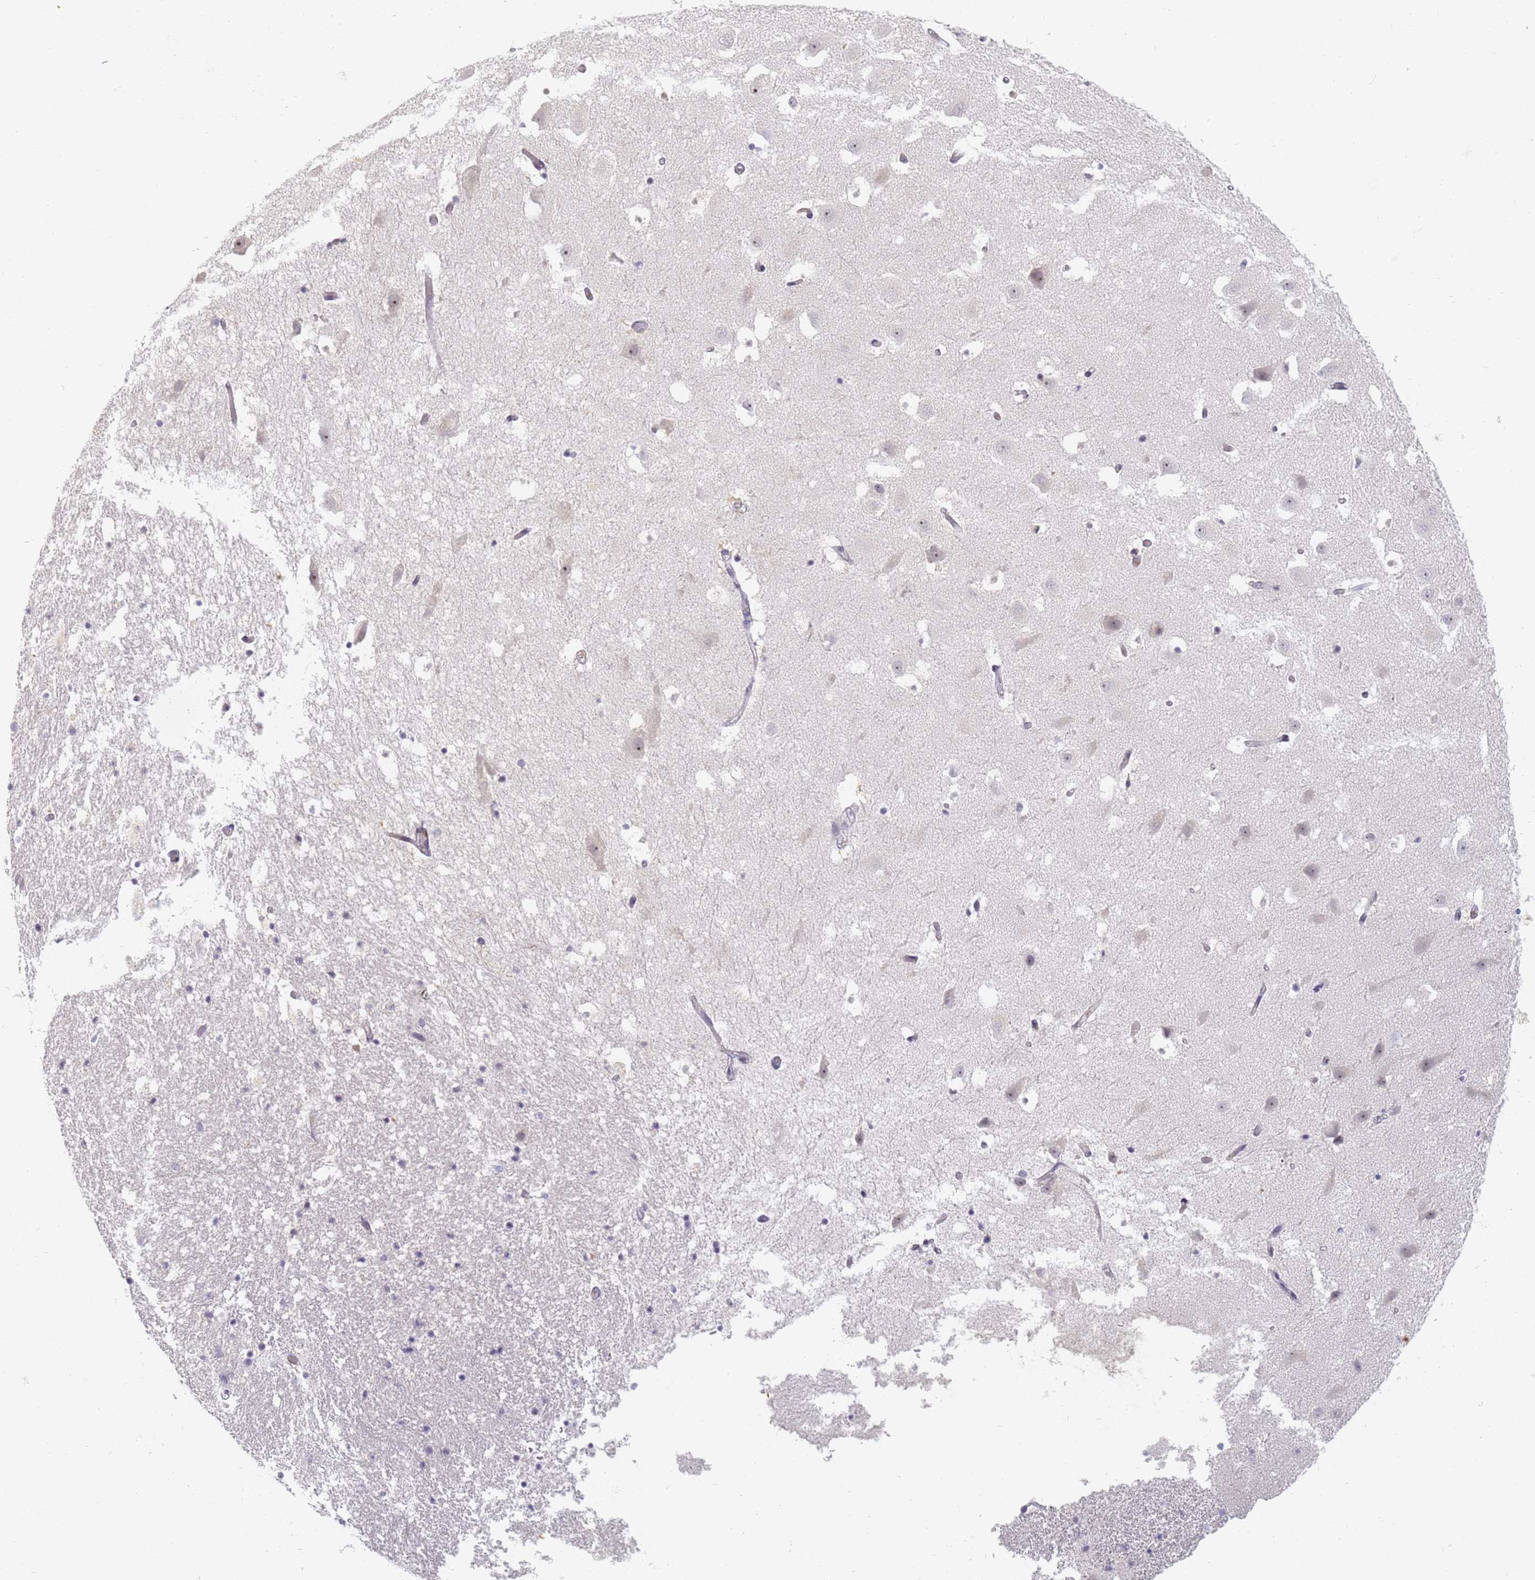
{"staining": {"intensity": "negative", "quantity": "none", "location": "none"}, "tissue": "hippocampus", "cell_type": "Glial cells", "image_type": "normal", "snomed": [{"axis": "morphology", "description": "Normal tissue, NOS"}, {"axis": "topography", "description": "Hippocampus"}], "caption": "A high-resolution histopathology image shows immunohistochemistry (IHC) staining of benign hippocampus, which shows no significant positivity in glial cells.", "gene": "SLC38A9", "patient": {"sex": "female", "age": 52}}